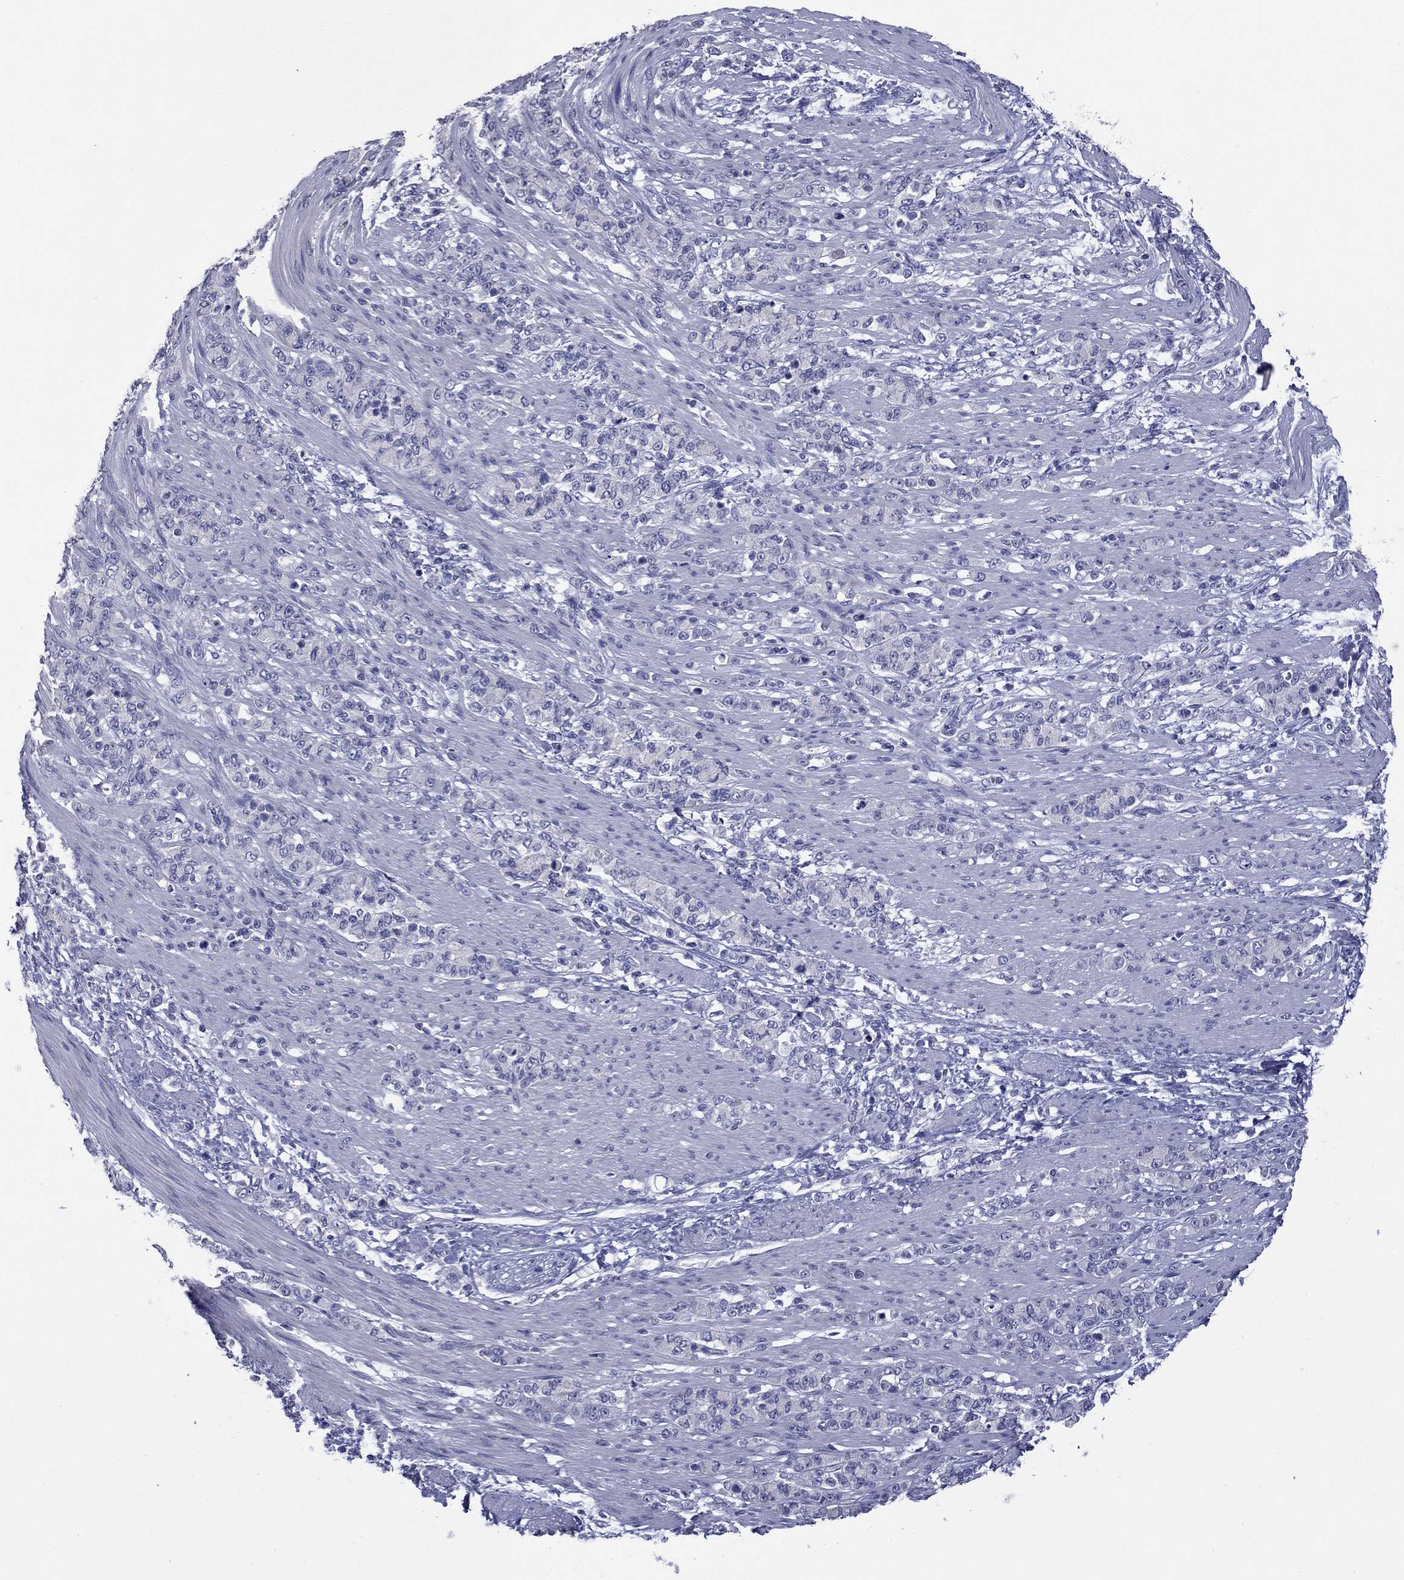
{"staining": {"intensity": "negative", "quantity": "none", "location": "none"}, "tissue": "stomach cancer", "cell_type": "Tumor cells", "image_type": "cancer", "snomed": [{"axis": "morphology", "description": "Normal tissue, NOS"}, {"axis": "morphology", "description": "Adenocarcinoma, NOS"}, {"axis": "topography", "description": "Stomach"}], "caption": "Immunohistochemistry (IHC) micrograph of neoplastic tissue: human stomach cancer (adenocarcinoma) stained with DAB (3,3'-diaminobenzidine) shows no significant protein positivity in tumor cells. (DAB (3,3'-diaminobenzidine) immunohistochemistry (IHC) visualized using brightfield microscopy, high magnification).", "gene": "CFAP119", "patient": {"sex": "female", "age": 79}}